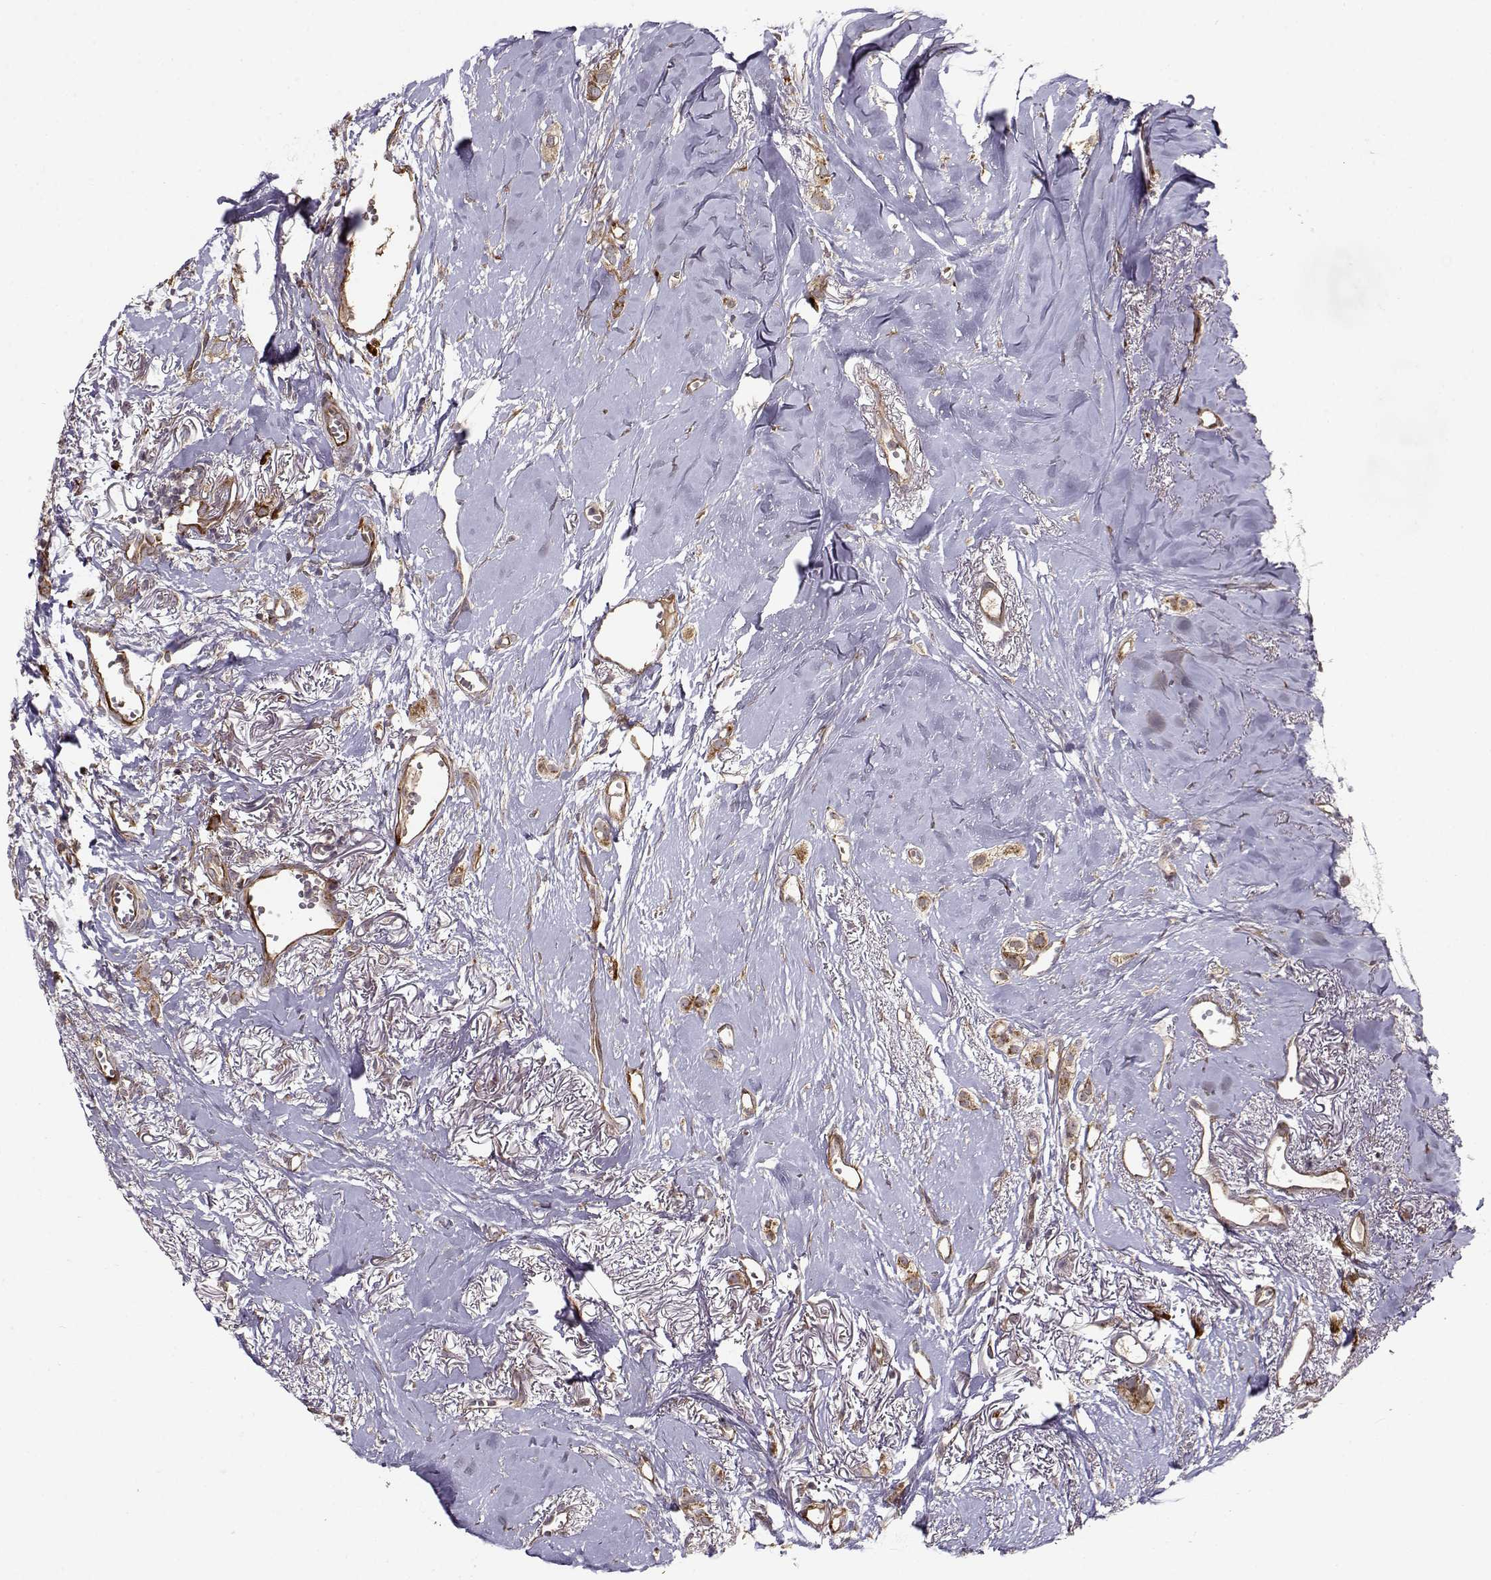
{"staining": {"intensity": "moderate", "quantity": ">75%", "location": "cytoplasmic/membranous"}, "tissue": "breast cancer", "cell_type": "Tumor cells", "image_type": "cancer", "snomed": [{"axis": "morphology", "description": "Duct carcinoma"}, {"axis": "topography", "description": "Breast"}], "caption": "A brown stain highlights moderate cytoplasmic/membranous positivity of a protein in human breast intraductal carcinoma tumor cells. The protein is stained brown, and the nuclei are stained in blue (DAB IHC with brightfield microscopy, high magnification).", "gene": "RPL31", "patient": {"sex": "female", "age": 85}}